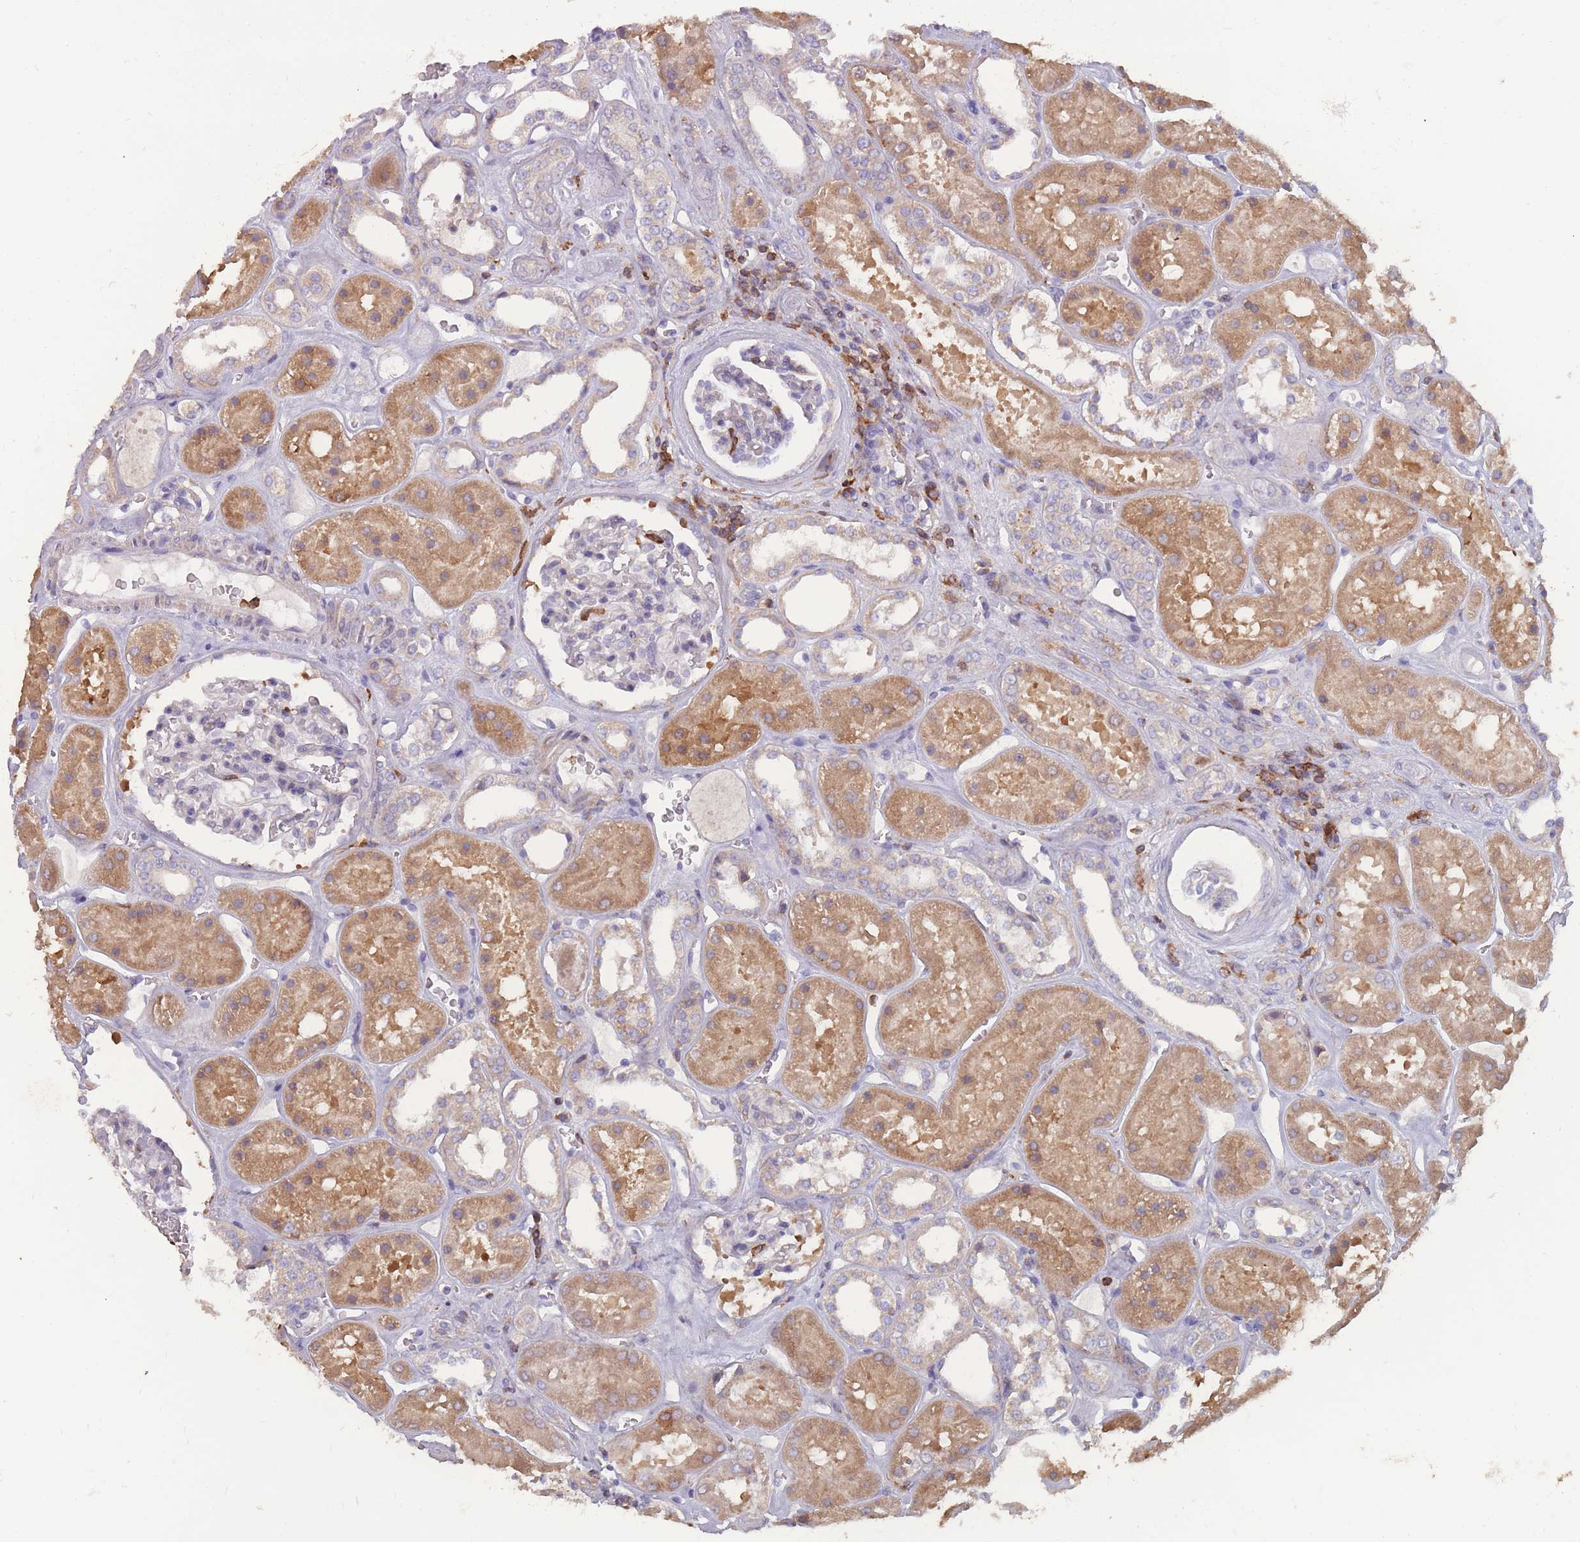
{"staining": {"intensity": "negative", "quantity": "none", "location": "none"}, "tissue": "kidney", "cell_type": "Cells in glomeruli", "image_type": "normal", "snomed": [{"axis": "morphology", "description": "Normal tissue, NOS"}, {"axis": "topography", "description": "Kidney"}], "caption": "Kidney stained for a protein using IHC demonstrates no staining cells in glomeruli.", "gene": "CD33", "patient": {"sex": "female", "age": 41}}